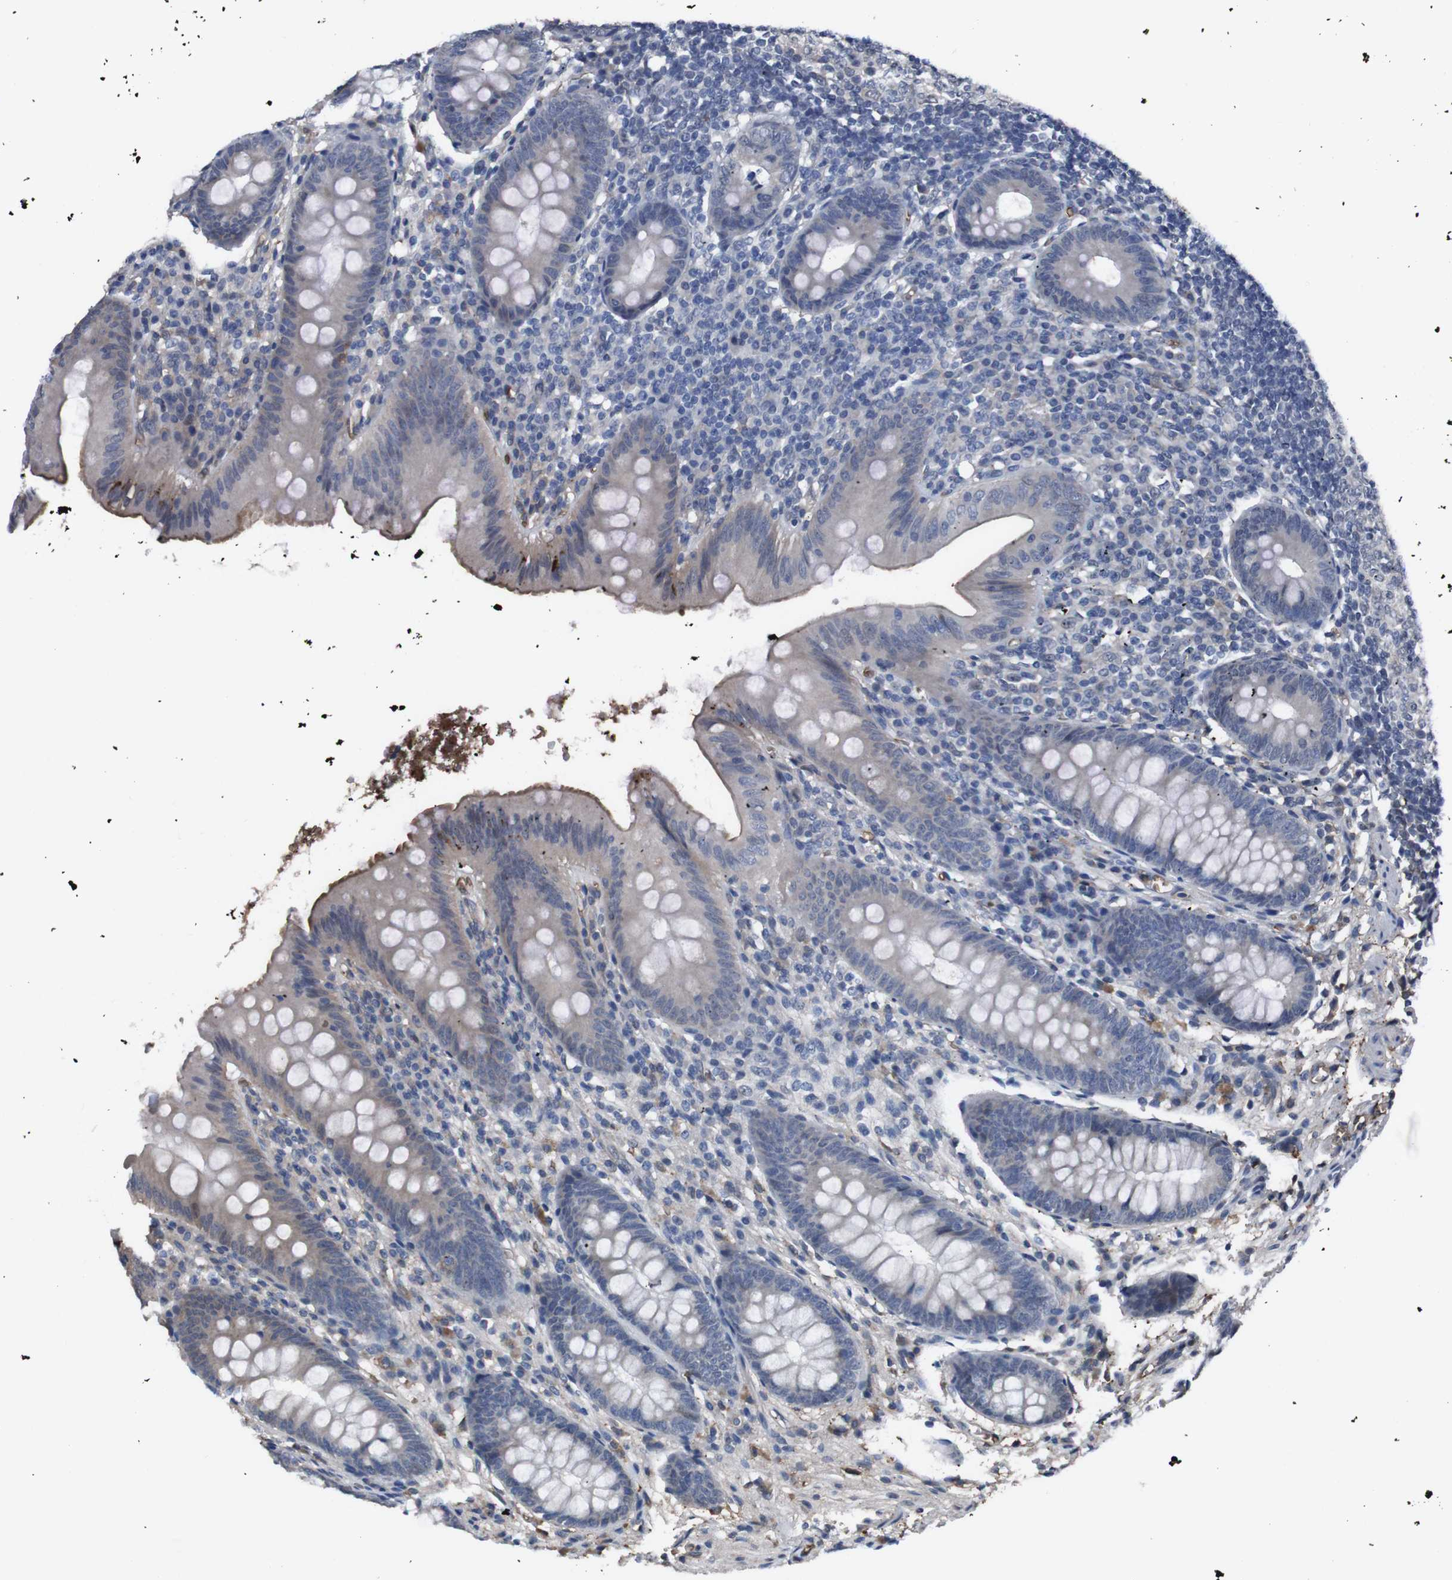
{"staining": {"intensity": "moderate", "quantity": "<25%", "location": "cytoplasmic/membranous"}, "tissue": "appendix", "cell_type": "Glandular cells", "image_type": "normal", "snomed": [{"axis": "morphology", "description": "Normal tissue, NOS"}, {"axis": "topography", "description": "Appendix"}], "caption": "Immunohistochemical staining of normal human appendix displays low levels of moderate cytoplasmic/membranous positivity in about <25% of glandular cells.", "gene": "SPTB", "patient": {"sex": "male", "age": 56}}